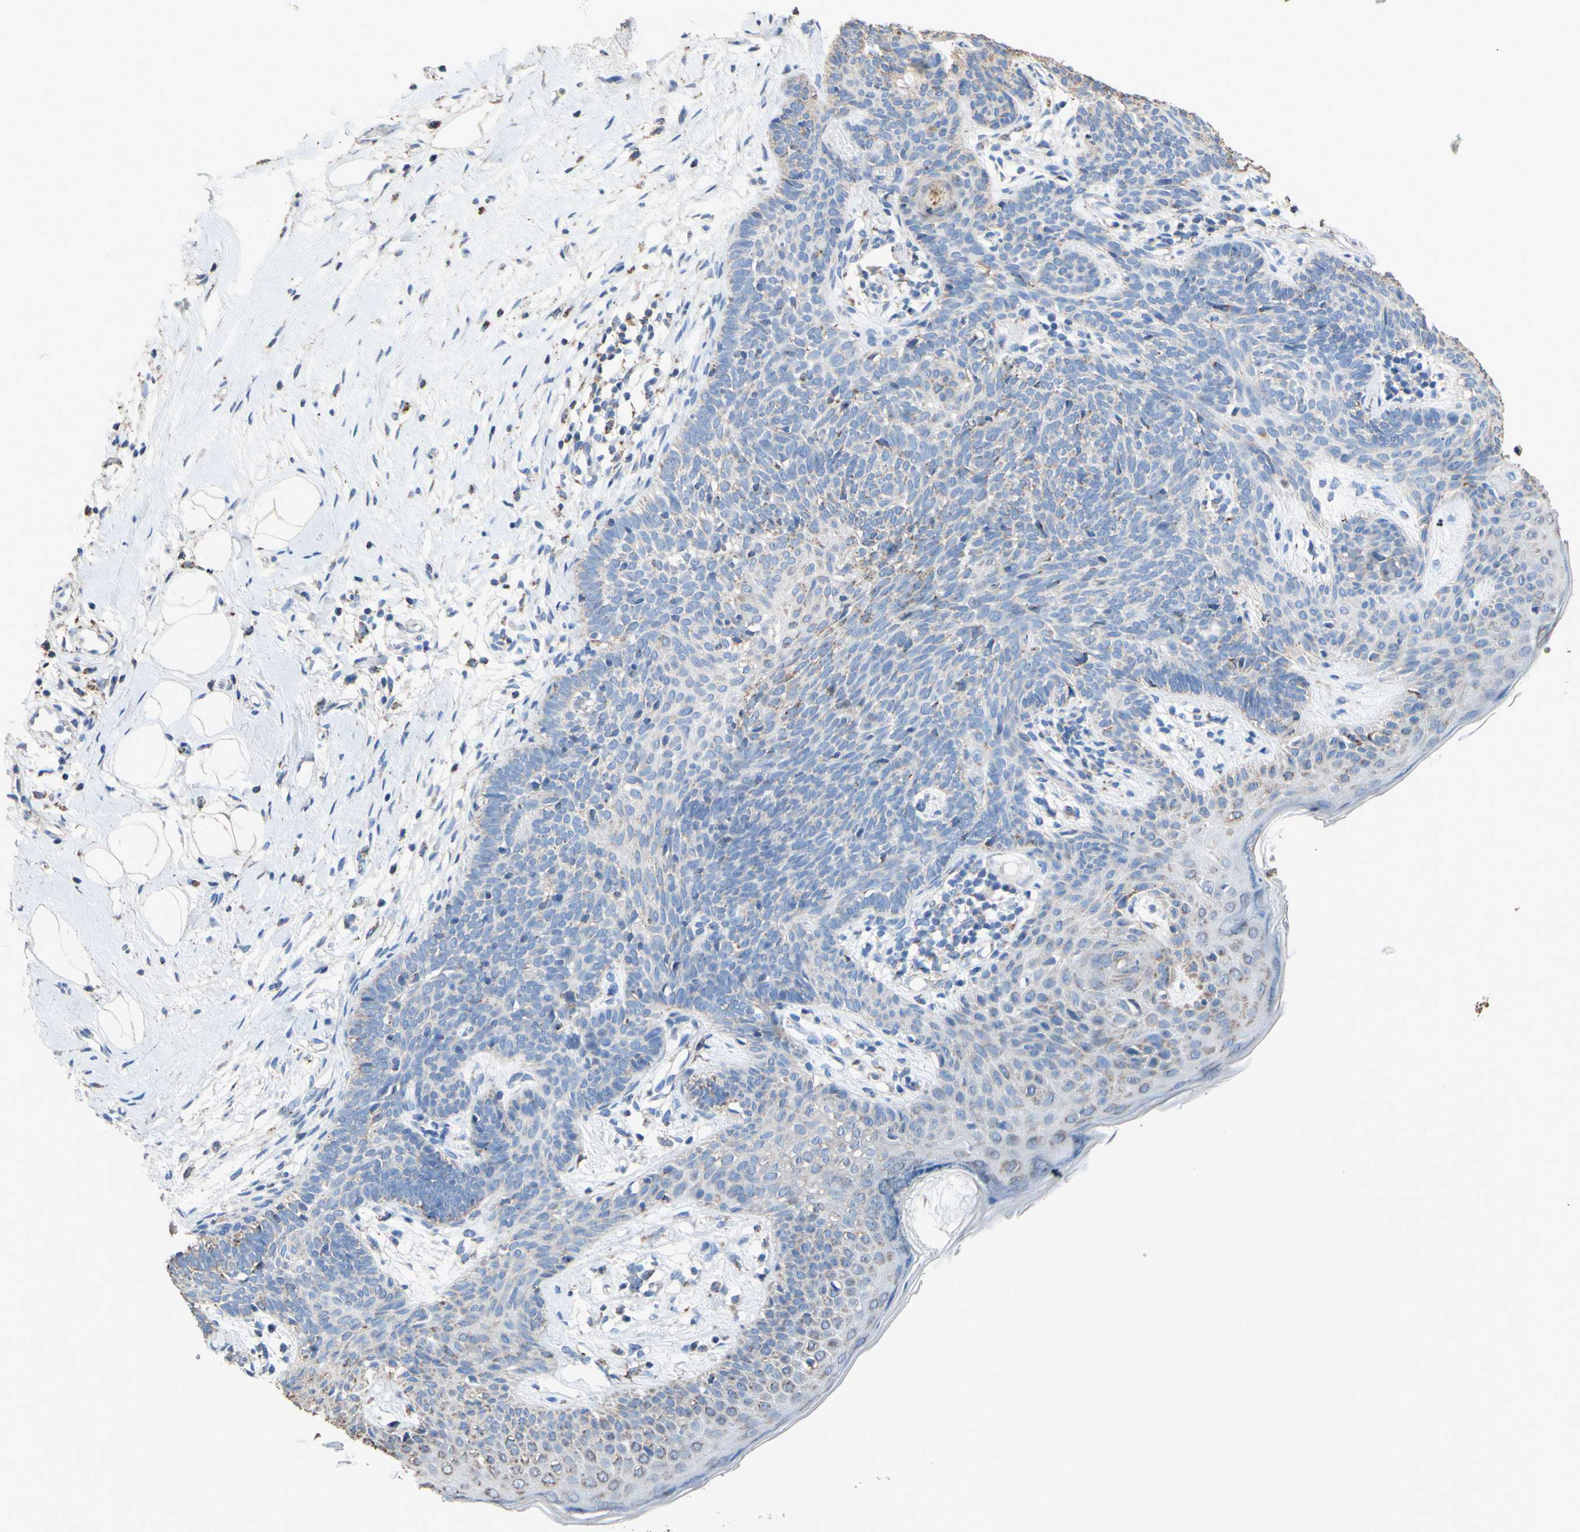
{"staining": {"intensity": "weak", "quantity": "<25%", "location": "cytoplasmic/membranous"}, "tissue": "skin cancer", "cell_type": "Tumor cells", "image_type": "cancer", "snomed": [{"axis": "morphology", "description": "Developmental malformation"}, {"axis": "morphology", "description": "Basal cell carcinoma"}, {"axis": "topography", "description": "Skin"}], "caption": "Human skin cancer (basal cell carcinoma) stained for a protein using immunohistochemistry (IHC) displays no staining in tumor cells.", "gene": "CMKLR2", "patient": {"sex": "female", "age": 62}}